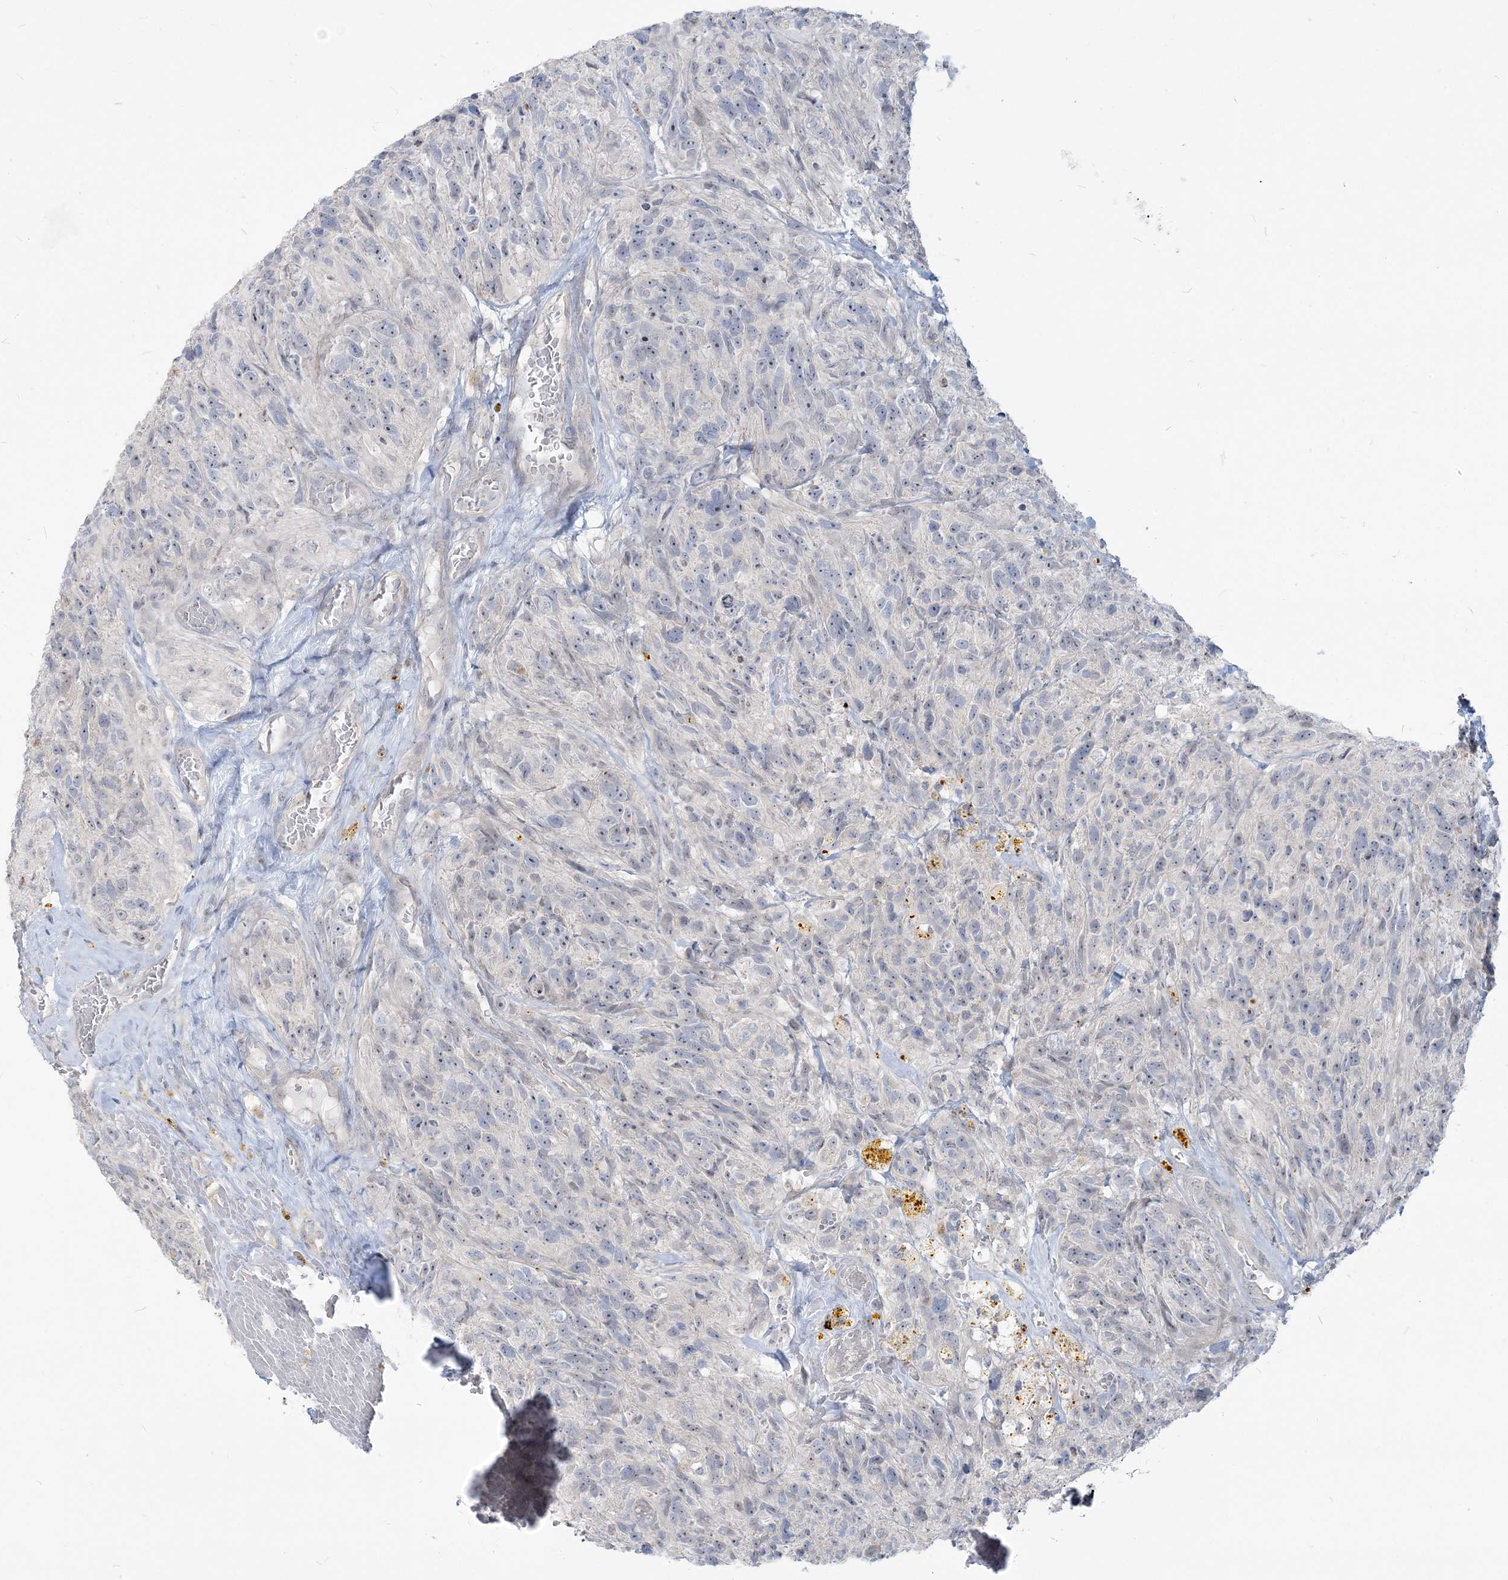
{"staining": {"intensity": "negative", "quantity": "none", "location": "none"}, "tissue": "glioma", "cell_type": "Tumor cells", "image_type": "cancer", "snomed": [{"axis": "morphology", "description": "Glioma, malignant, High grade"}, {"axis": "topography", "description": "Brain"}], "caption": "This image is of glioma stained with IHC to label a protein in brown with the nuclei are counter-stained blue. There is no staining in tumor cells.", "gene": "SDAD1", "patient": {"sex": "male", "age": 69}}